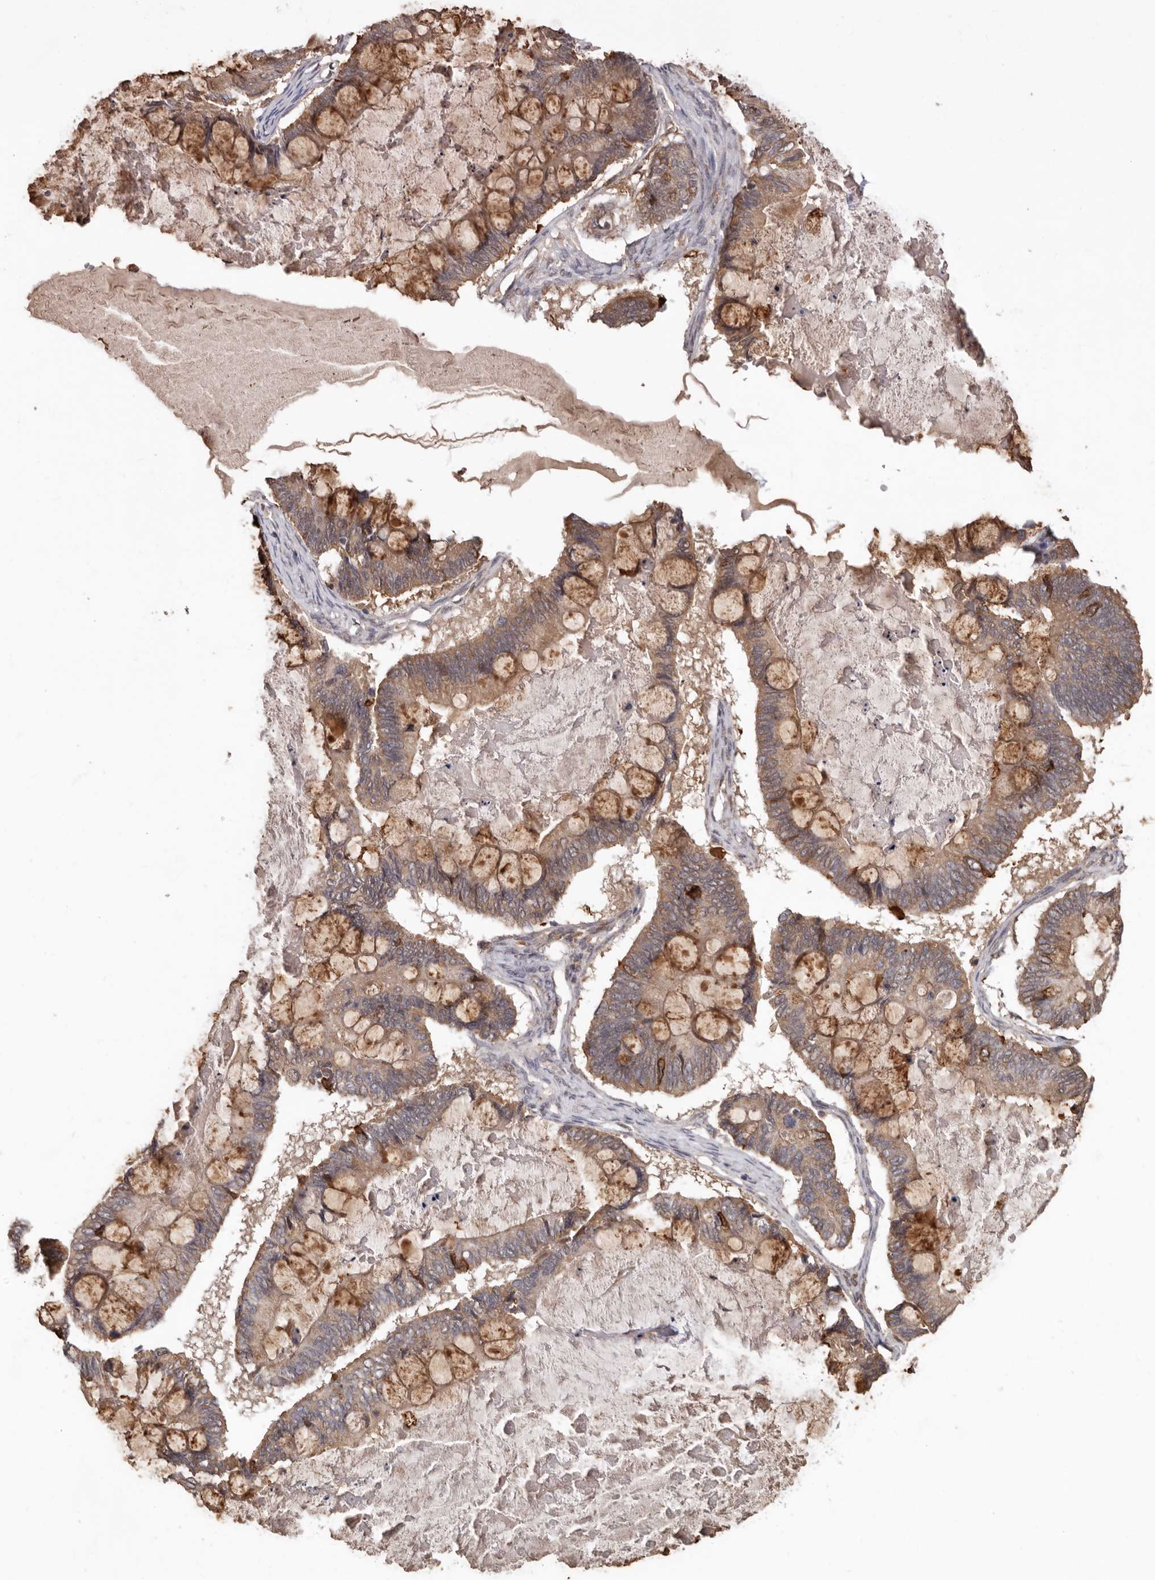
{"staining": {"intensity": "strong", "quantity": "25%-75%", "location": "cytoplasmic/membranous"}, "tissue": "ovarian cancer", "cell_type": "Tumor cells", "image_type": "cancer", "snomed": [{"axis": "morphology", "description": "Cystadenocarcinoma, mucinous, NOS"}, {"axis": "topography", "description": "Ovary"}], "caption": "An immunohistochemistry photomicrograph of neoplastic tissue is shown. Protein staining in brown highlights strong cytoplasmic/membranous positivity in ovarian cancer (mucinous cystadenocarcinoma) within tumor cells.", "gene": "RSPO2", "patient": {"sex": "female", "age": 61}}